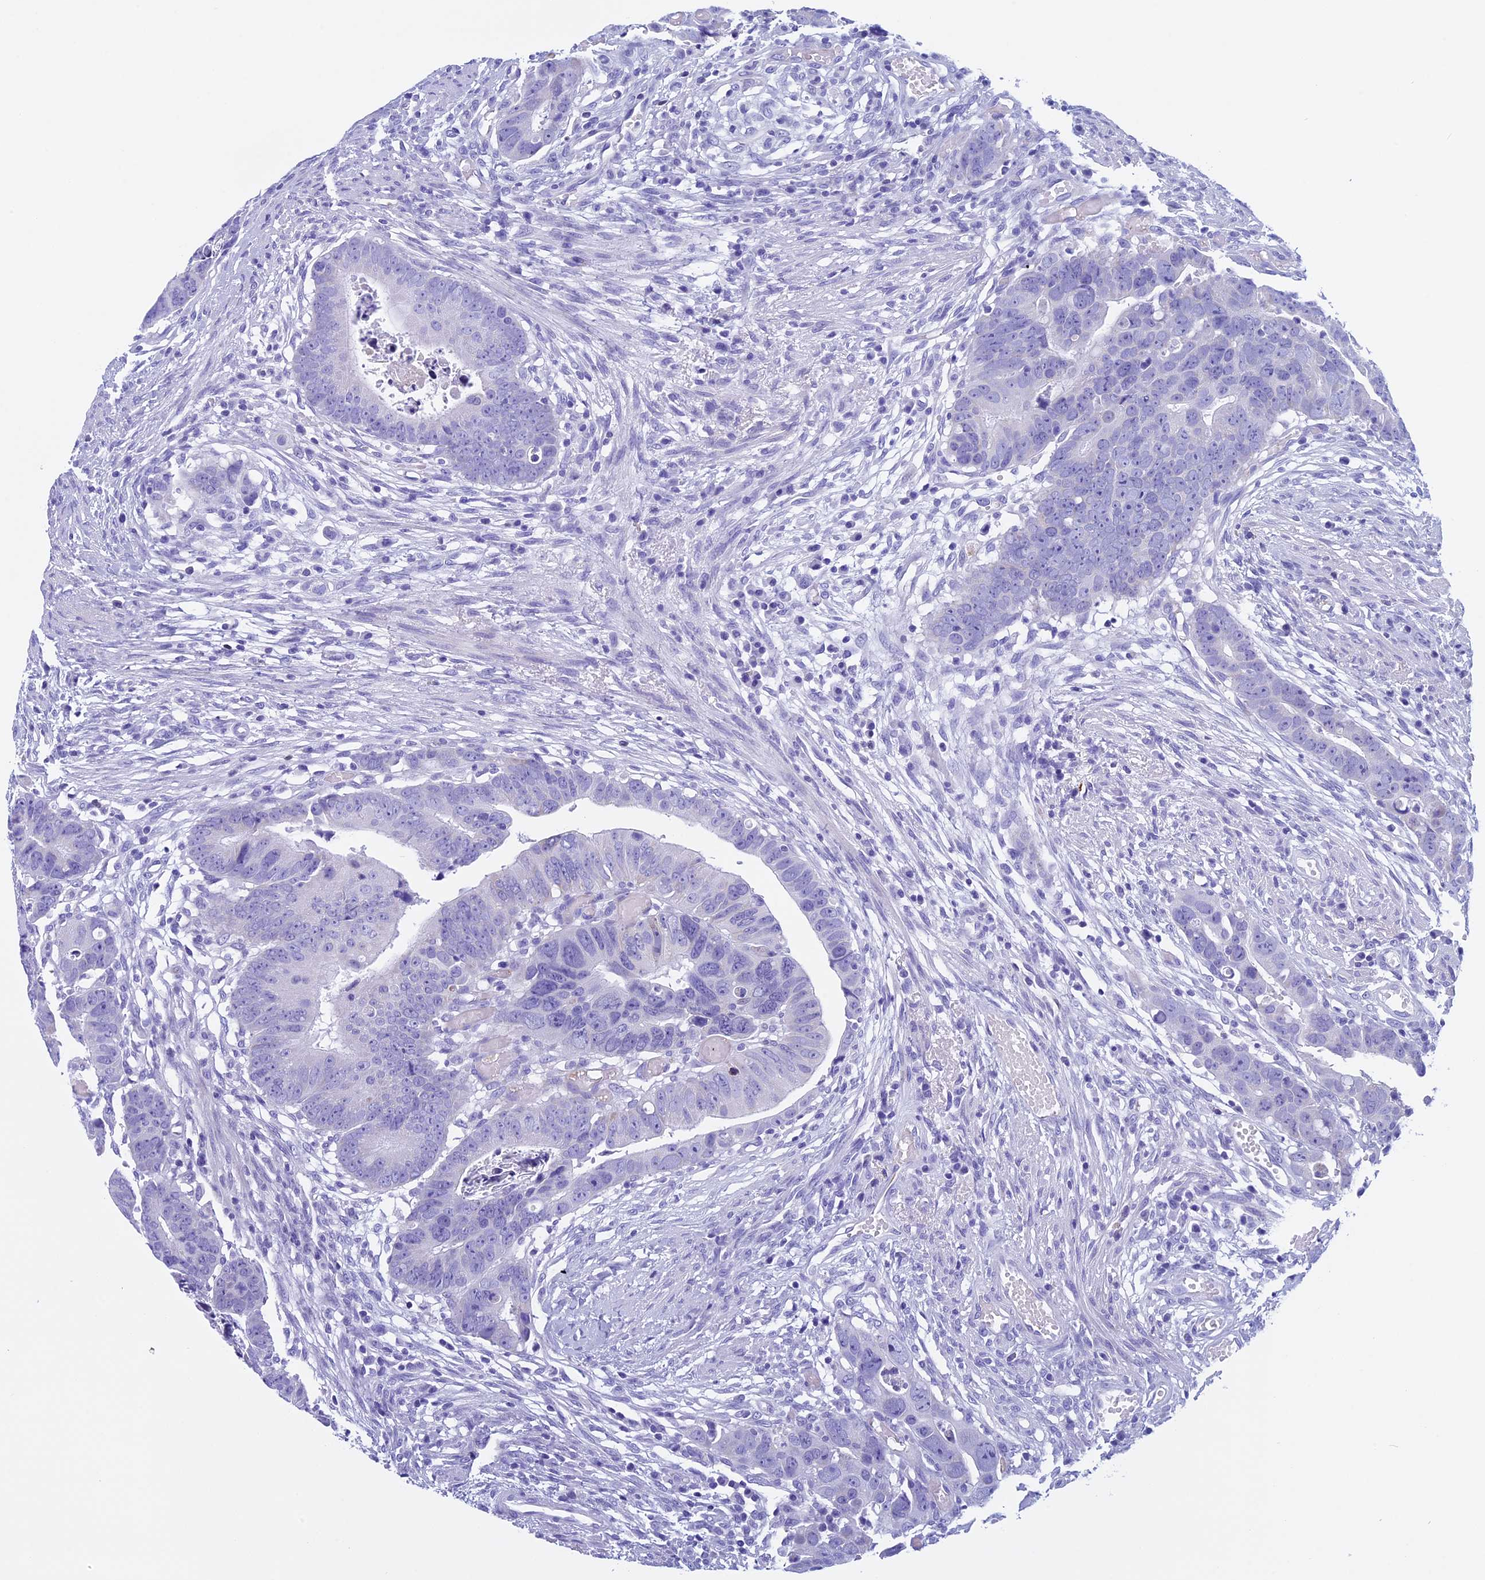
{"staining": {"intensity": "negative", "quantity": "none", "location": "none"}, "tissue": "colorectal cancer", "cell_type": "Tumor cells", "image_type": "cancer", "snomed": [{"axis": "morphology", "description": "Adenocarcinoma, NOS"}, {"axis": "topography", "description": "Rectum"}], "caption": "Adenocarcinoma (colorectal) stained for a protein using immunohistochemistry (IHC) displays no expression tumor cells.", "gene": "FAM169A", "patient": {"sex": "female", "age": 65}}